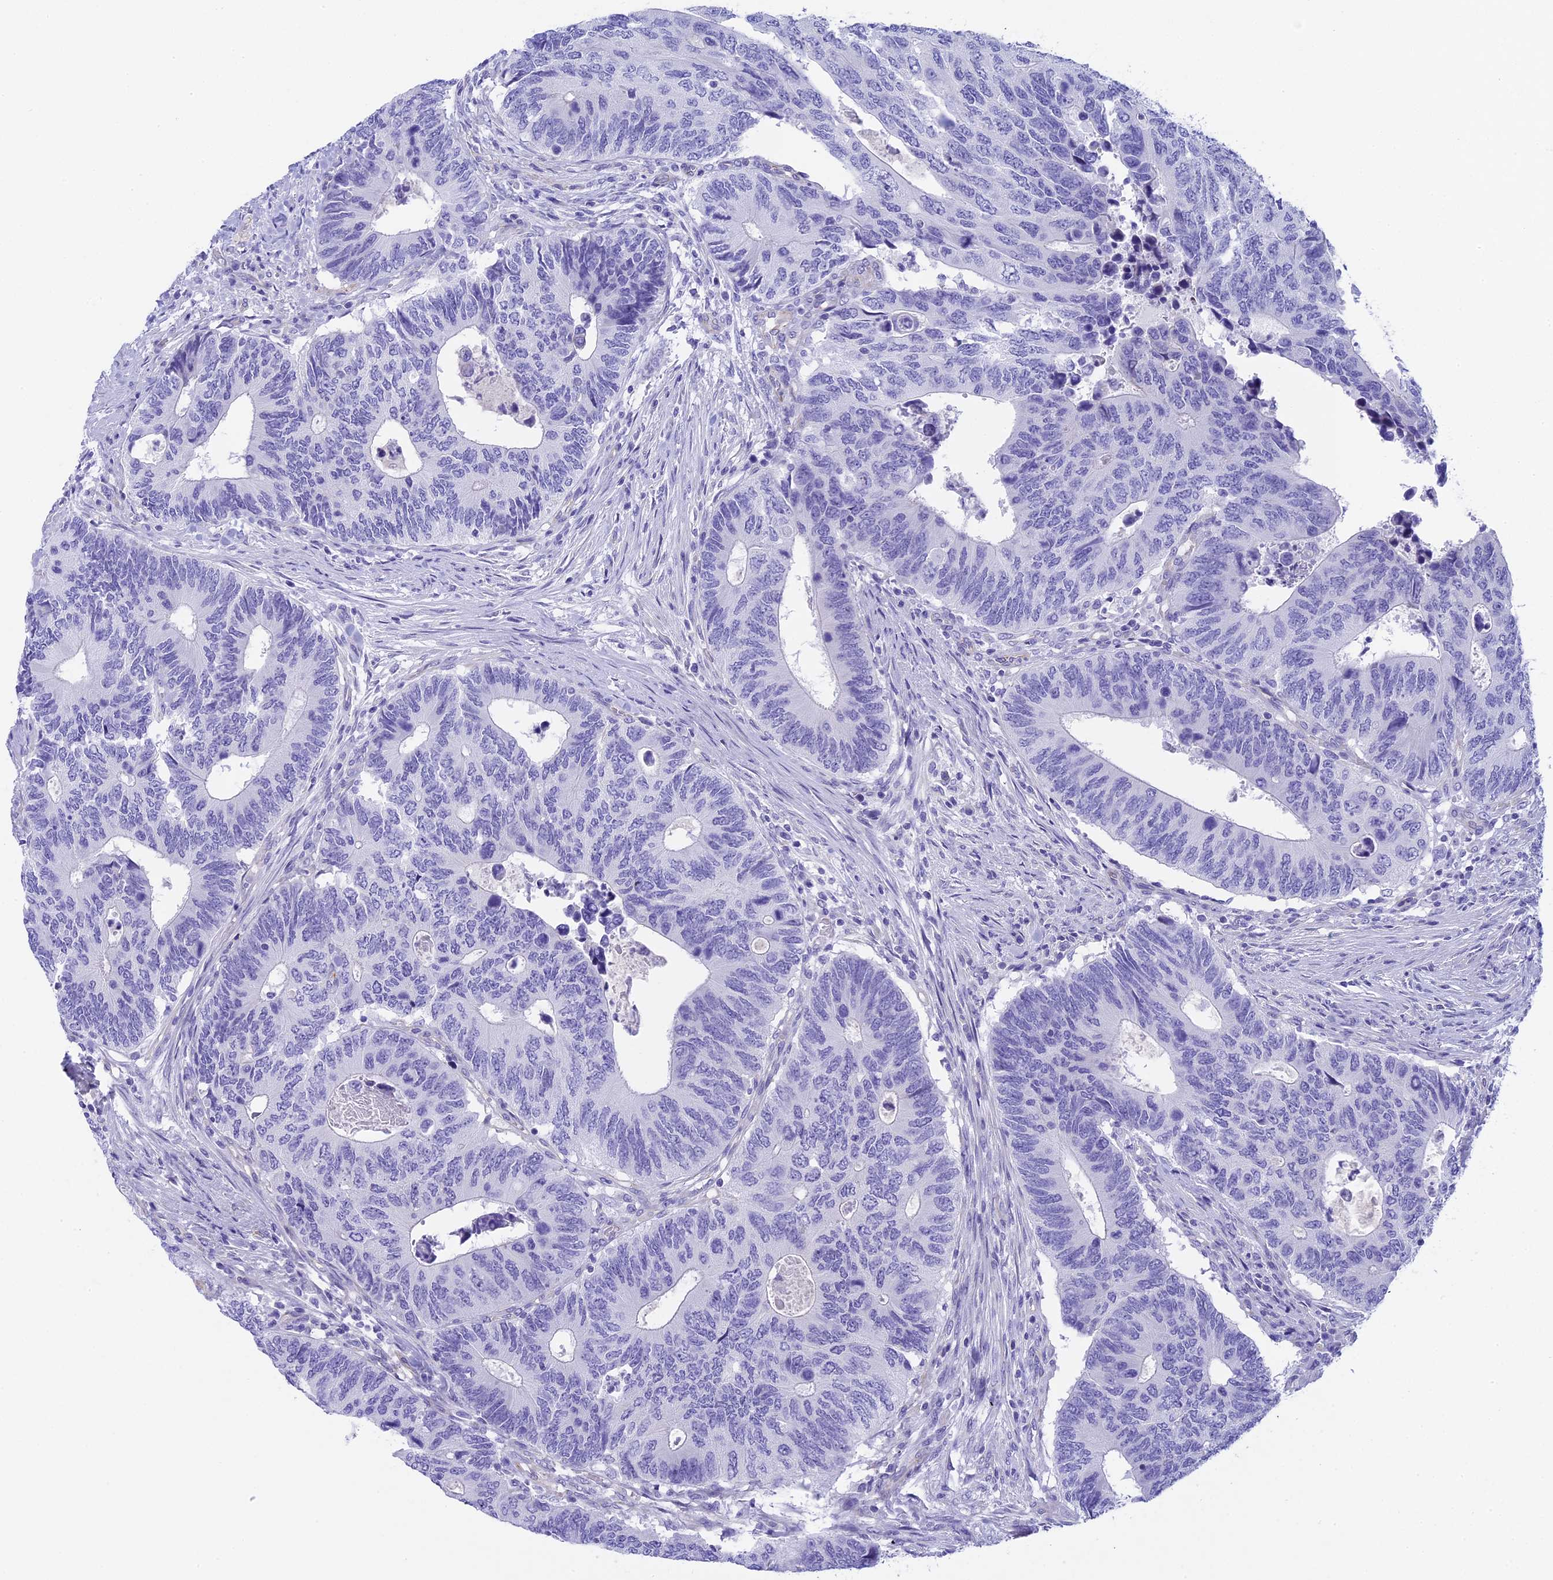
{"staining": {"intensity": "negative", "quantity": "none", "location": "none"}, "tissue": "colorectal cancer", "cell_type": "Tumor cells", "image_type": "cancer", "snomed": [{"axis": "morphology", "description": "Adenocarcinoma, NOS"}, {"axis": "topography", "description": "Colon"}], "caption": "There is no significant positivity in tumor cells of colorectal cancer (adenocarcinoma).", "gene": "TACSTD2", "patient": {"sex": "male", "age": 87}}